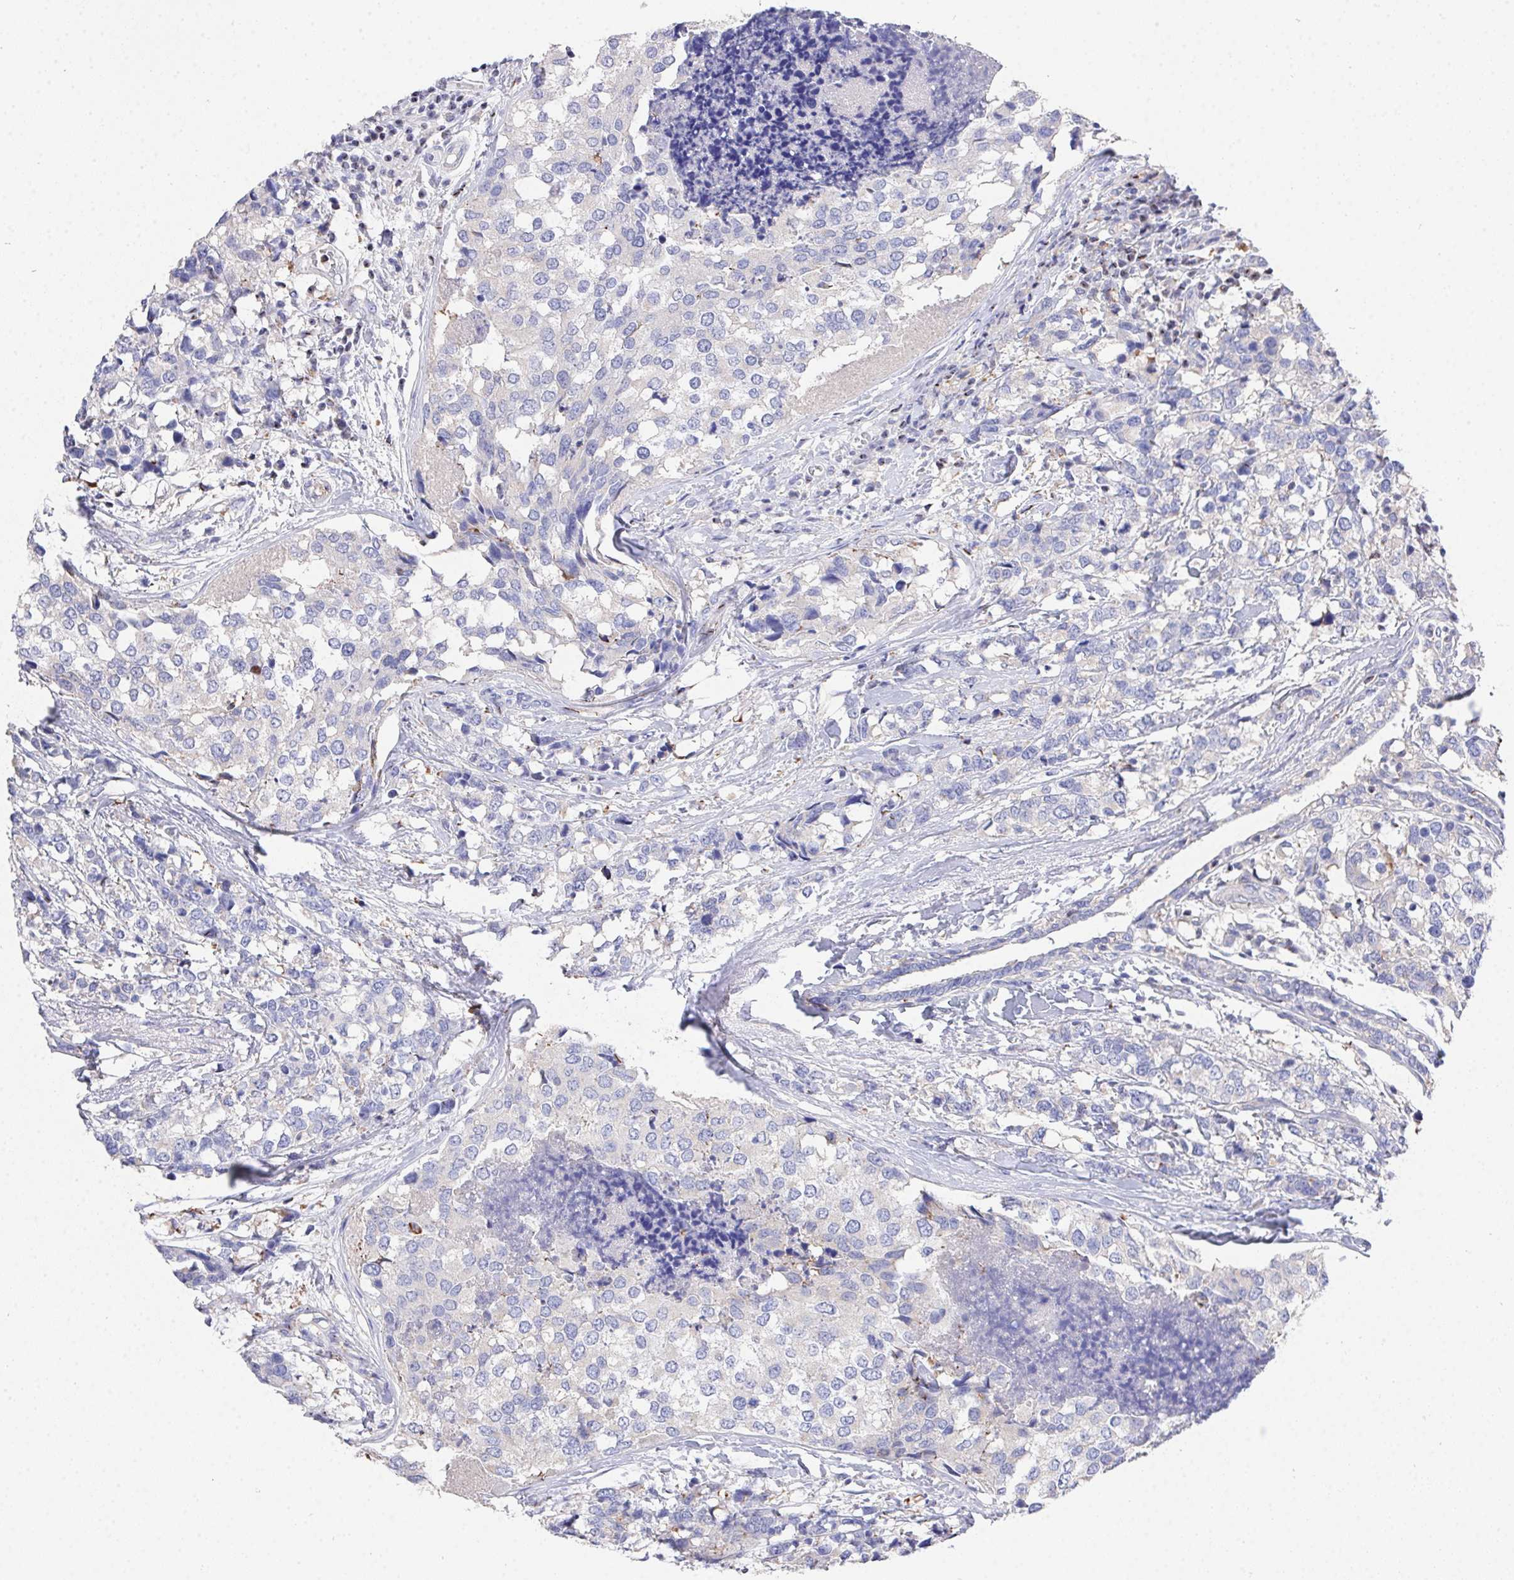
{"staining": {"intensity": "negative", "quantity": "none", "location": "none"}, "tissue": "breast cancer", "cell_type": "Tumor cells", "image_type": "cancer", "snomed": [{"axis": "morphology", "description": "Lobular carcinoma"}, {"axis": "topography", "description": "Breast"}], "caption": "Protein analysis of breast cancer (lobular carcinoma) demonstrates no significant expression in tumor cells.", "gene": "PRG3", "patient": {"sex": "female", "age": 59}}